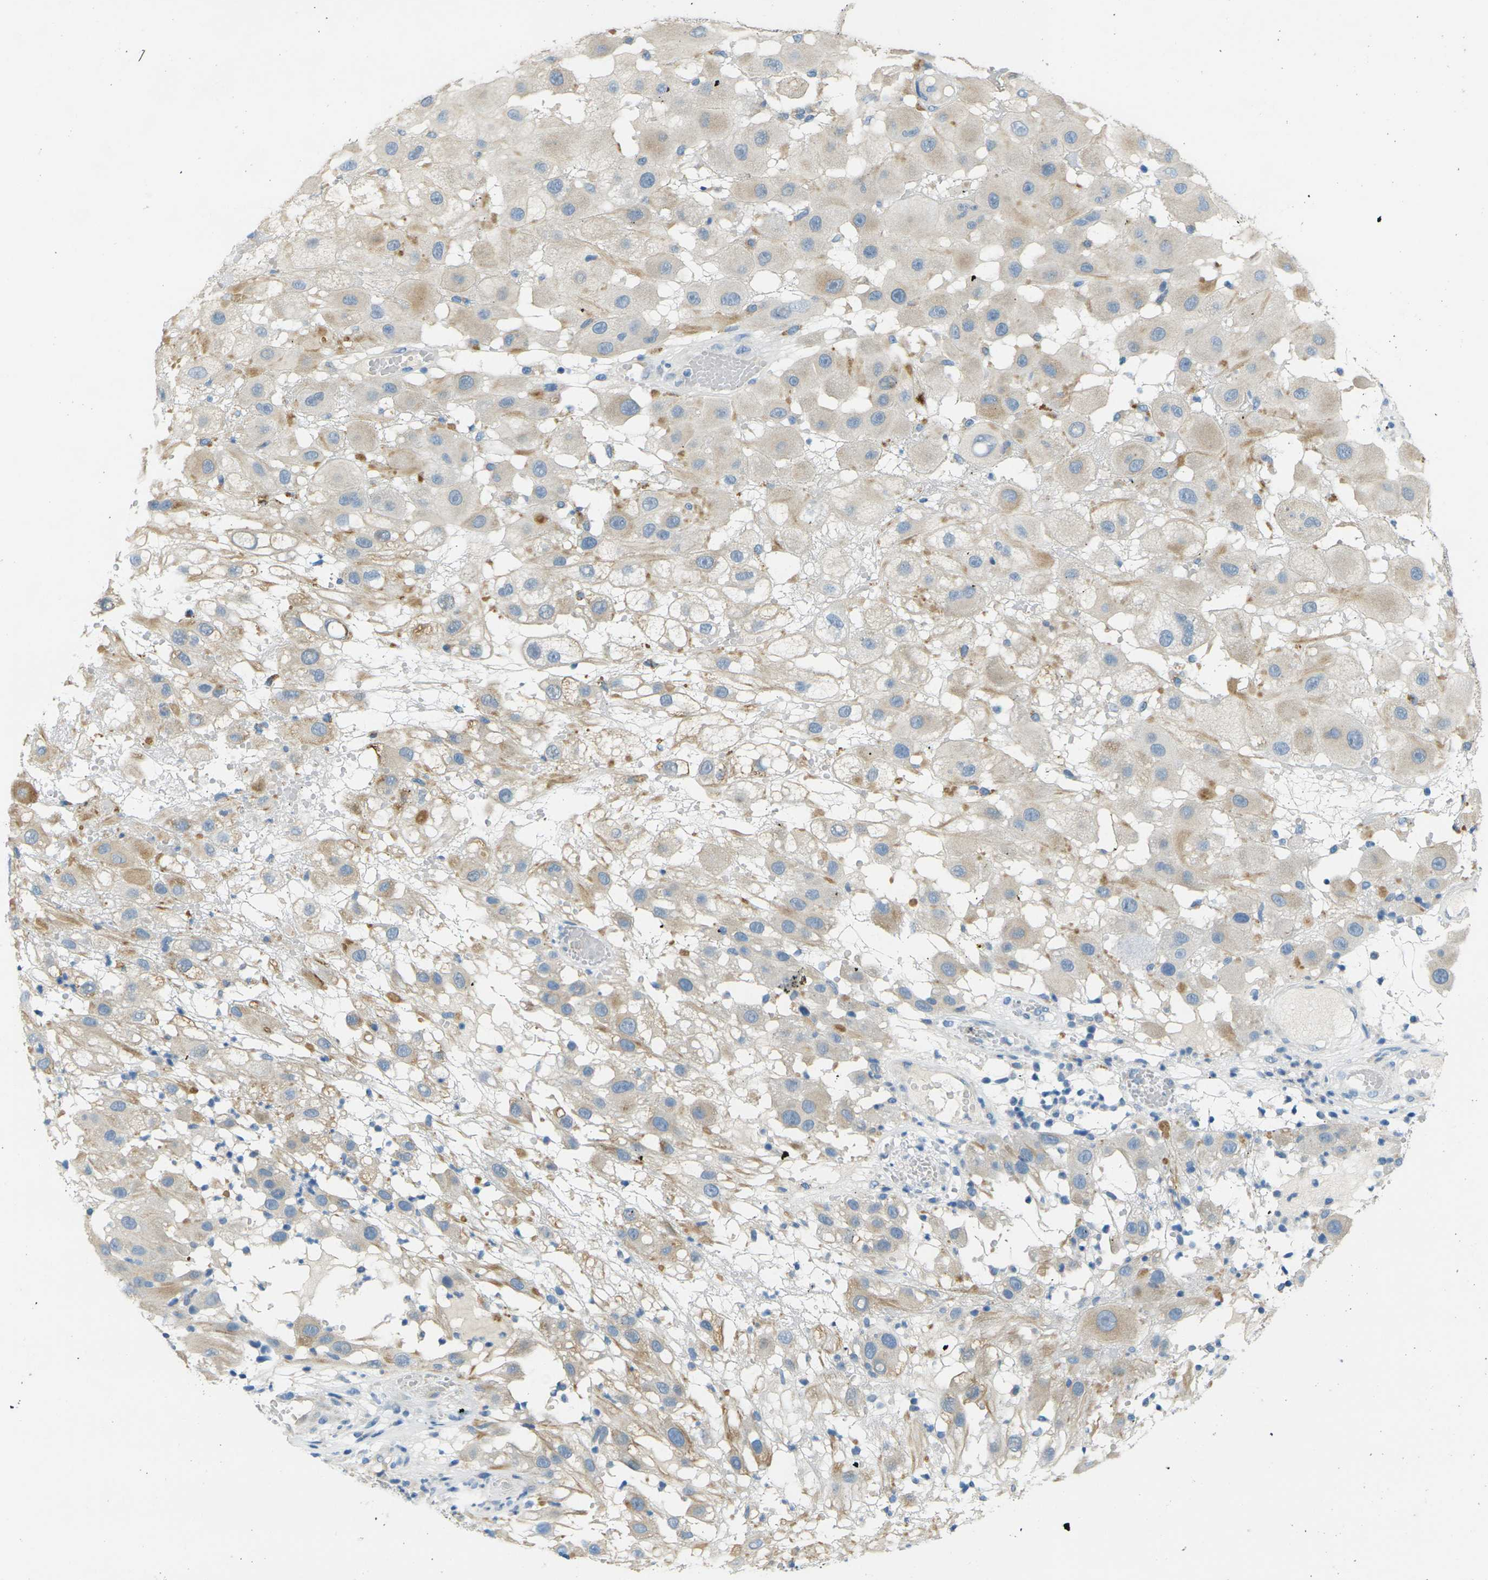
{"staining": {"intensity": "weak", "quantity": "25%-75%", "location": "cytoplasmic/membranous"}, "tissue": "melanoma", "cell_type": "Tumor cells", "image_type": "cancer", "snomed": [{"axis": "morphology", "description": "Malignant melanoma, NOS"}, {"axis": "topography", "description": "Skin"}], "caption": "Protein staining of malignant melanoma tissue demonstrates weak cytoplasmic/membranous positivity in approximately 25%-75% of tumor cells.", "gene": "CYP2C8", "patient": {"sex": "female", "age": 81}}